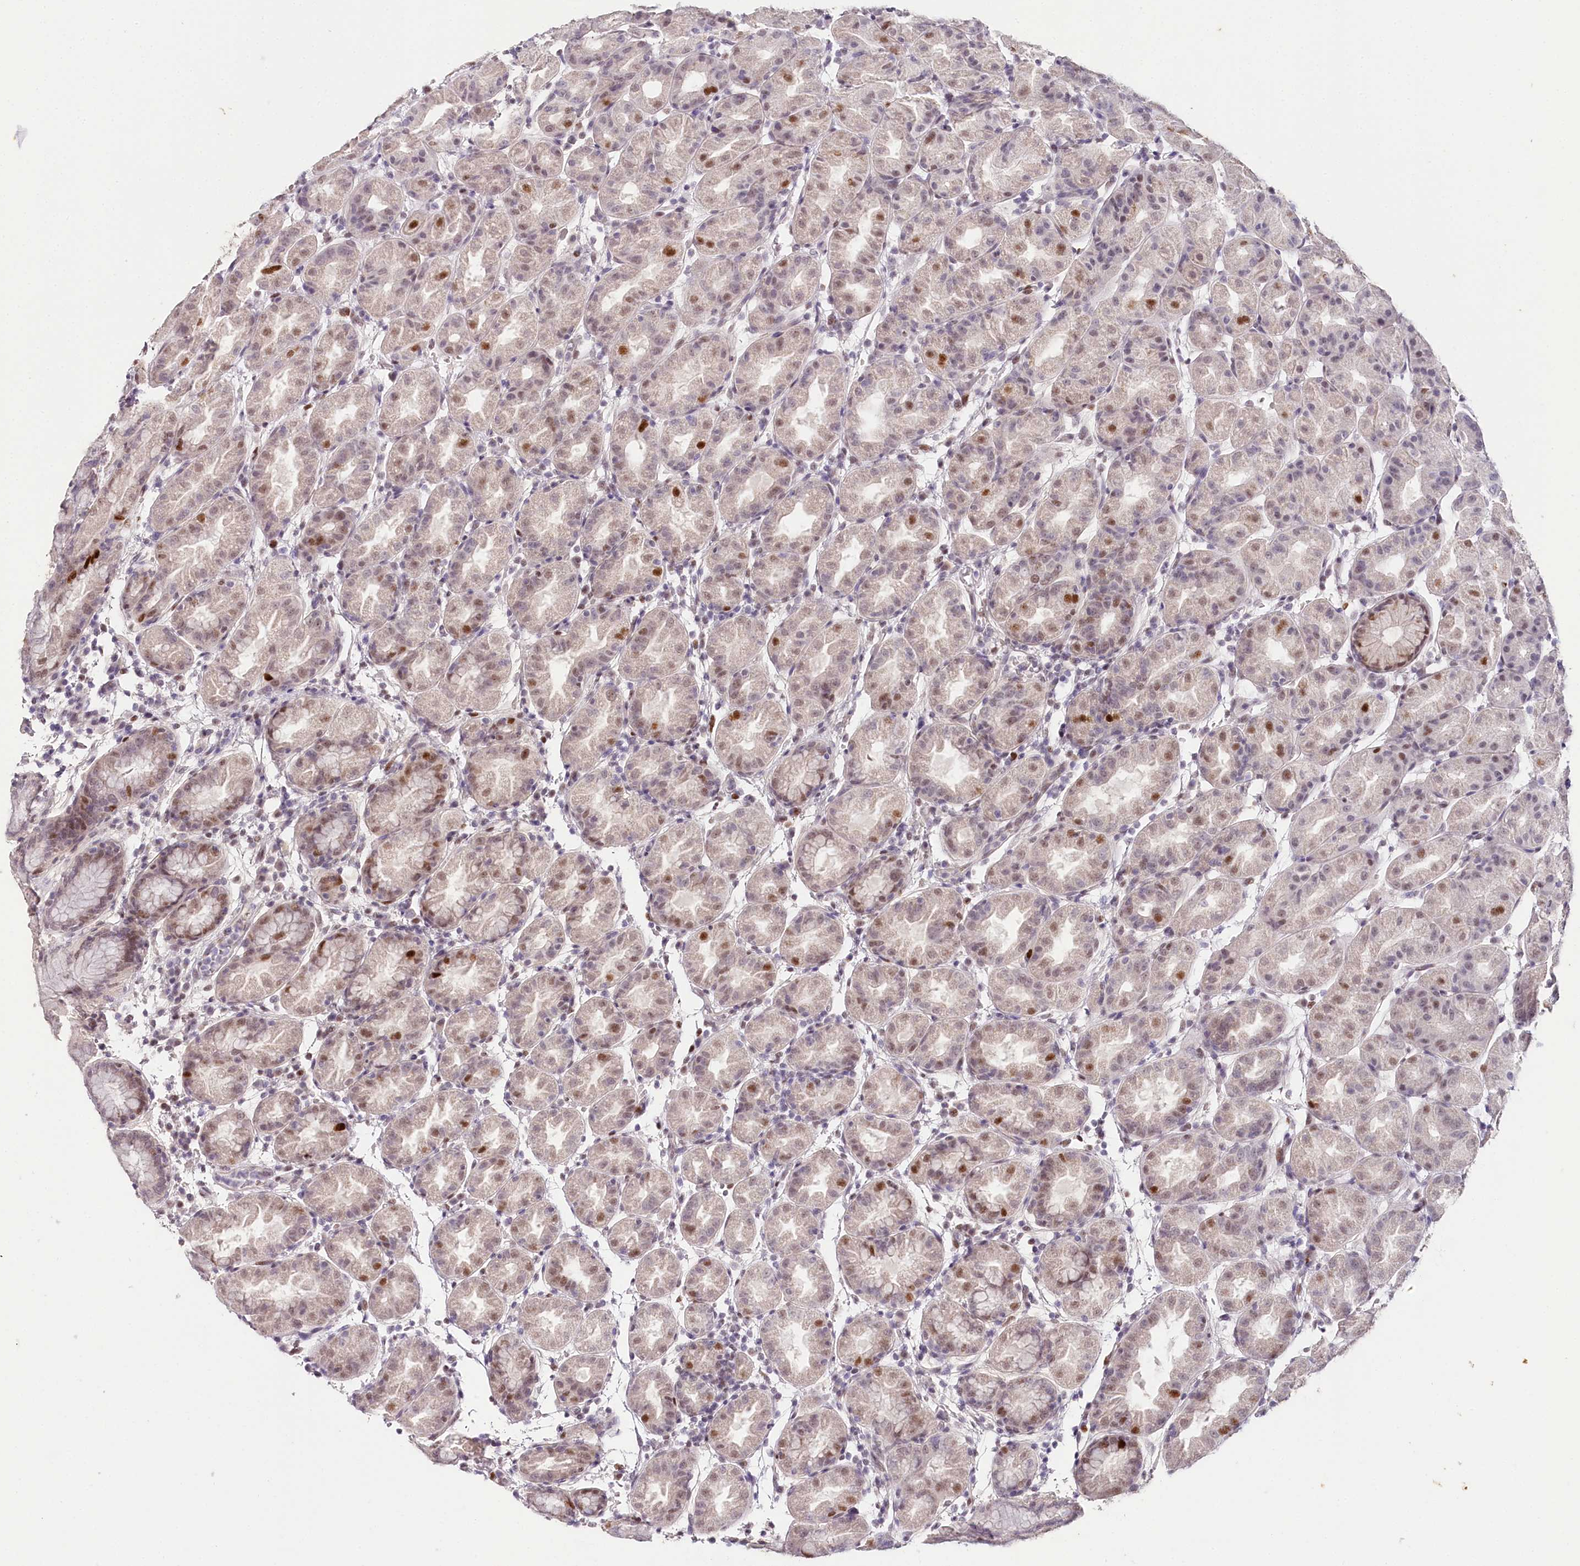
{"staining": {"intensity": "moderate", "quantity": "25%-75%", "location": "nuclear"}, "tissue": "stomach", "cell_type": "Glandular cells", "image_type": "normal", "snomed": [{"axis": "morphology", "description": "Normal tissue, NOS"}, {"axis": "topography", "description": "Stomach"}], "caption": "Moderate nuclear expression is identified in approximately 25%-75% of glandular cells in normal stomach.", "gene": "TP53", "patient": {"sex": "female", "age": 79}}